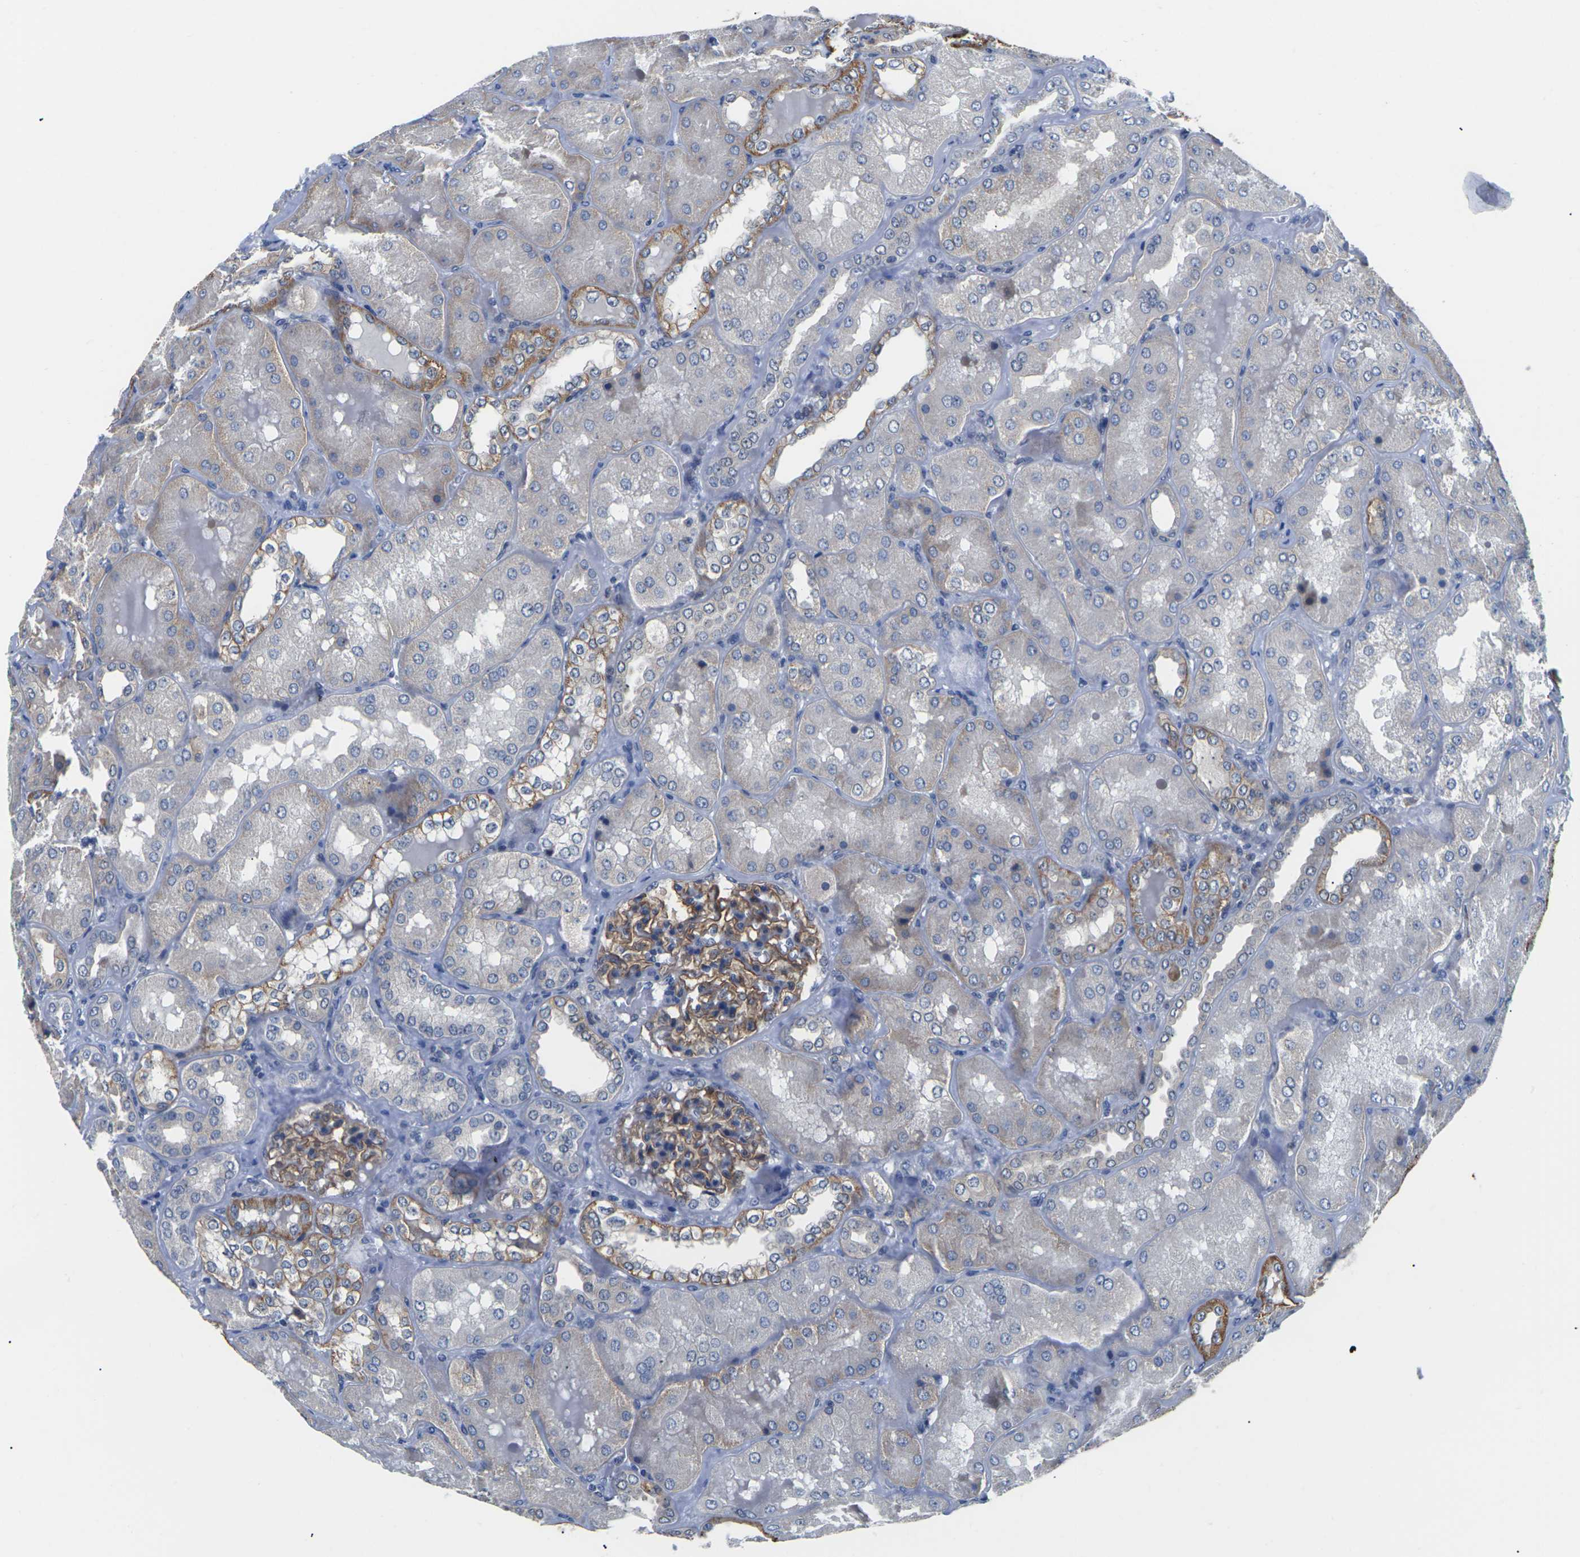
{"staining": {"intensity": "moderate", "quantity": ">75%", "location": "cytoplasmic/membranous"}, "tissue": "kidney", "cell_type": "Cells in glomeruli", "image_type": "normal", "snomed": [{"axis": "morphology", "description": "Normal tissue, NOS"}, {"axis": "topography", "description": "Kidney"}], "caption": "Immunohistochemical staining of normal human kidney demonstrates >75% levels of moderate cytoplasmic/membranous protein expression in about >75% of cells in glomeruli.", "gene": "ST6GAL2", "patient": {"sex": "female", "age": 56}}